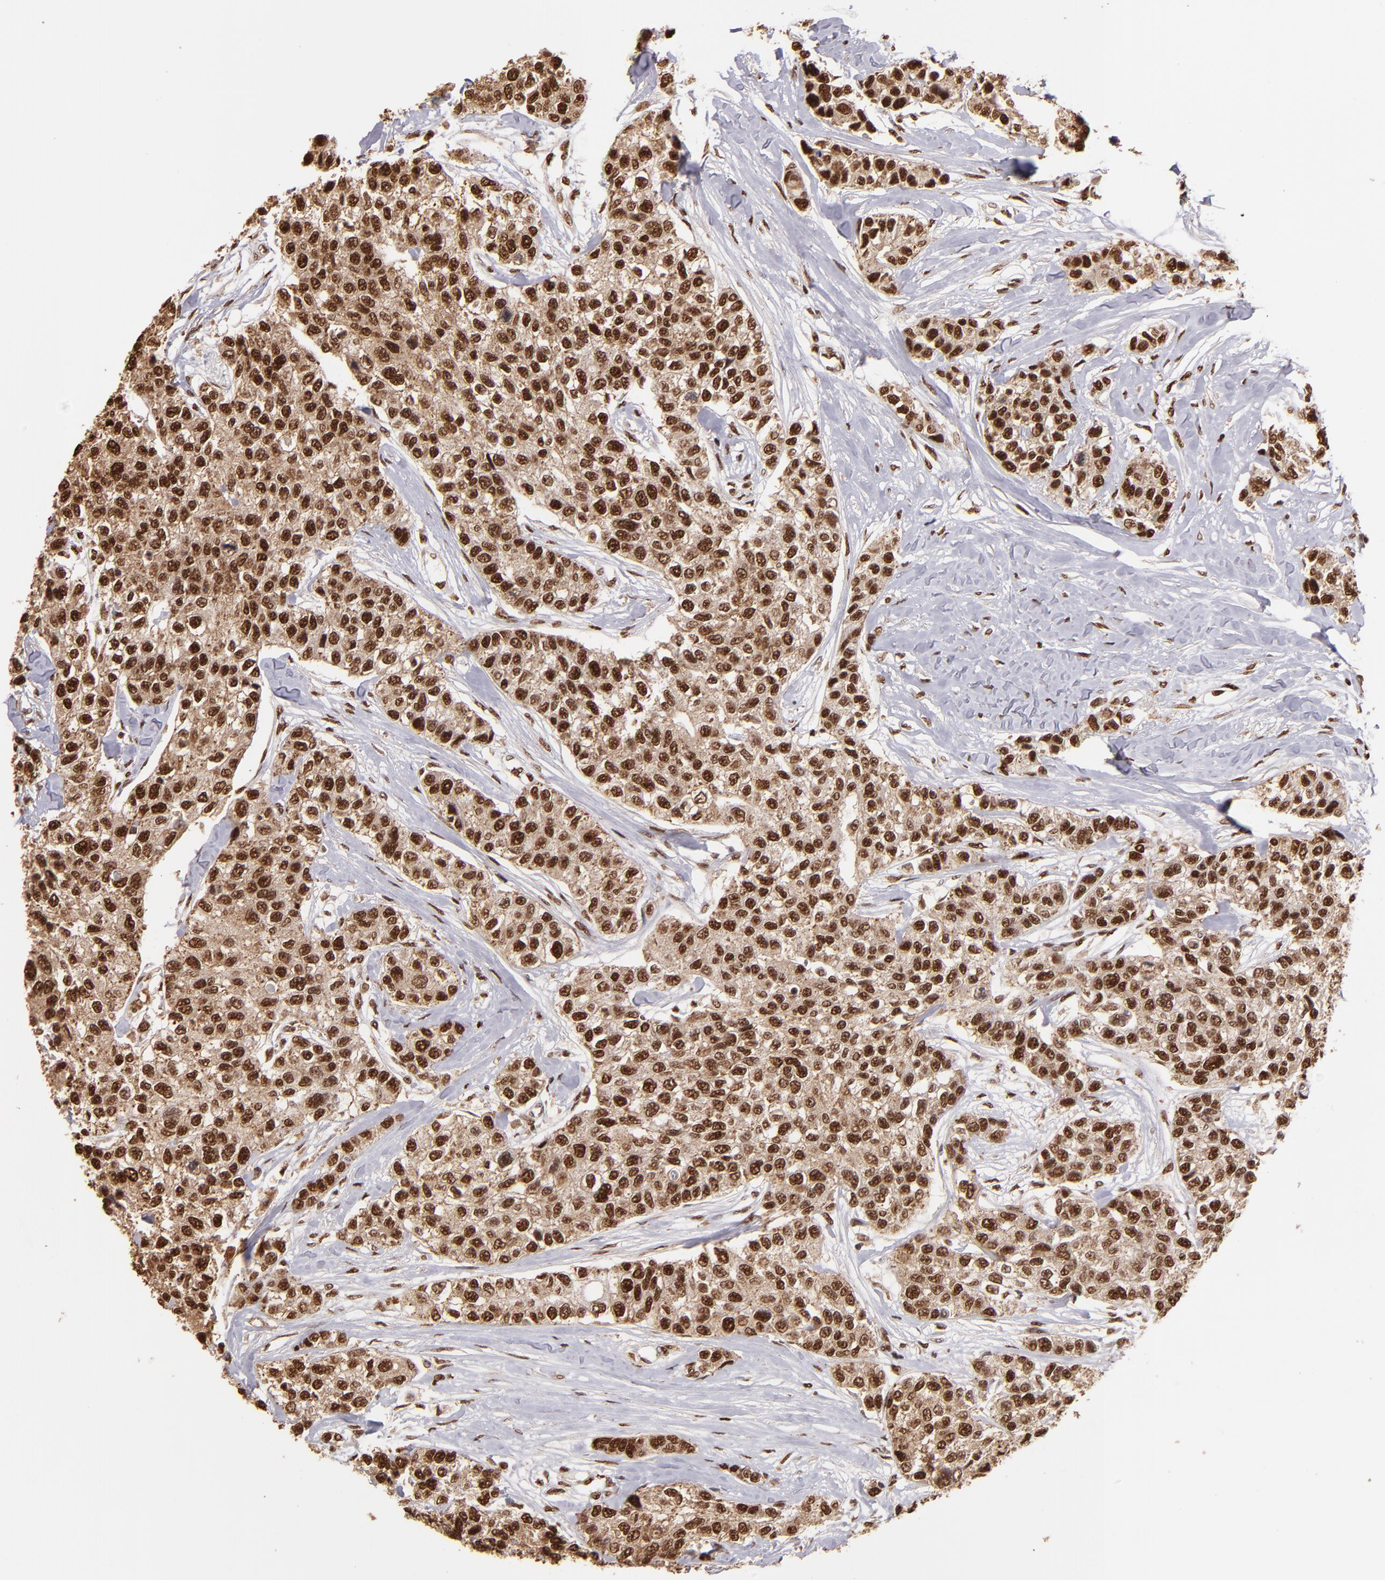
{"staining": {"intensity": "strong", "quantity": ">75%", "location": "cytoplasmic/membranous,nuclear"}, "tissue": "breast cancer", "cell_type": "Tumor cells", "image_type": "cancer", "snomed": [{"axis": "morphology", "description": "Duct carcinoma"}, {"axis": "topography", "description": "Breast"}], "caption": "A high-resolution image shows IHC staining of breast cancer, which demonstrates strong cytoplasmic/membranous and nuclear positivity in approximately >75% of tumor cells. The staining was performed using DAB (3,3'-diaminobenzidine), with brown indicating positive protein expression. Nuclei are stained blue with hematoxylin.", "gene": "SP1", "patient": {"sex": "female", "age": 51}}